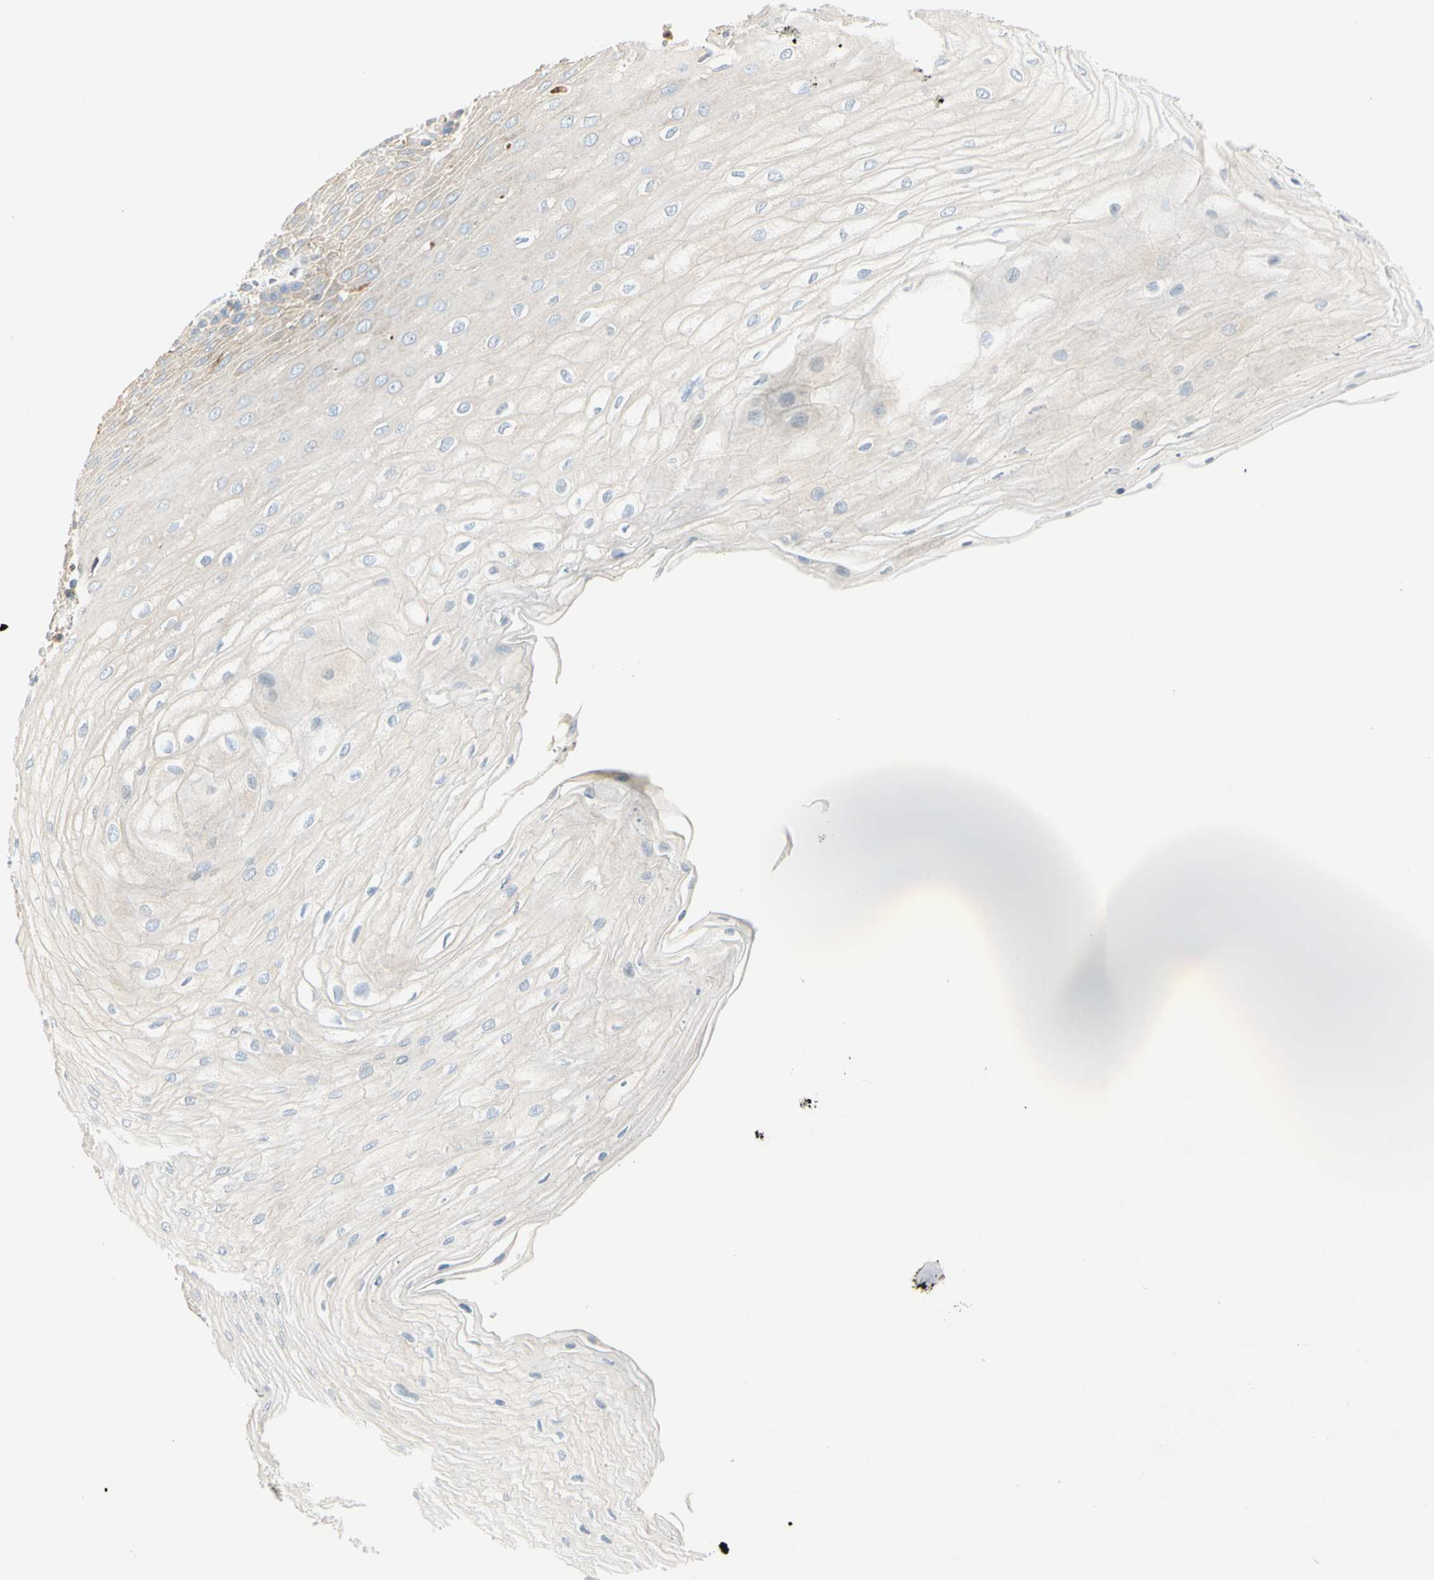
{"staining": {"intensity": "negative", "quantity": "none", "location": "none"}, "tissue": "esophagus", "cell_type": "Squamous epithelial cells", "image_type": "normal", "snomed": [{"axis": "morphology", "description": "Normal tissue, NOS"}, {"axis": "morphology", "description": "Squamous cell carcinoma, NOS"}, {"axis": "topography", "description": "Esophagus"}], "caption": "Esophagus was stained to show a protein in brown. There is no significant positivity in squamous epithelial cells. The staining was performed using DAB (3,3'-diaminobenzidine) to visualize the protein expression in brown, while the nuclei were stained in blue with hematoxylin (Magnification: 20x).", "gene": "TNFSF11", "patient": {"sex": "male", "age": 65}}